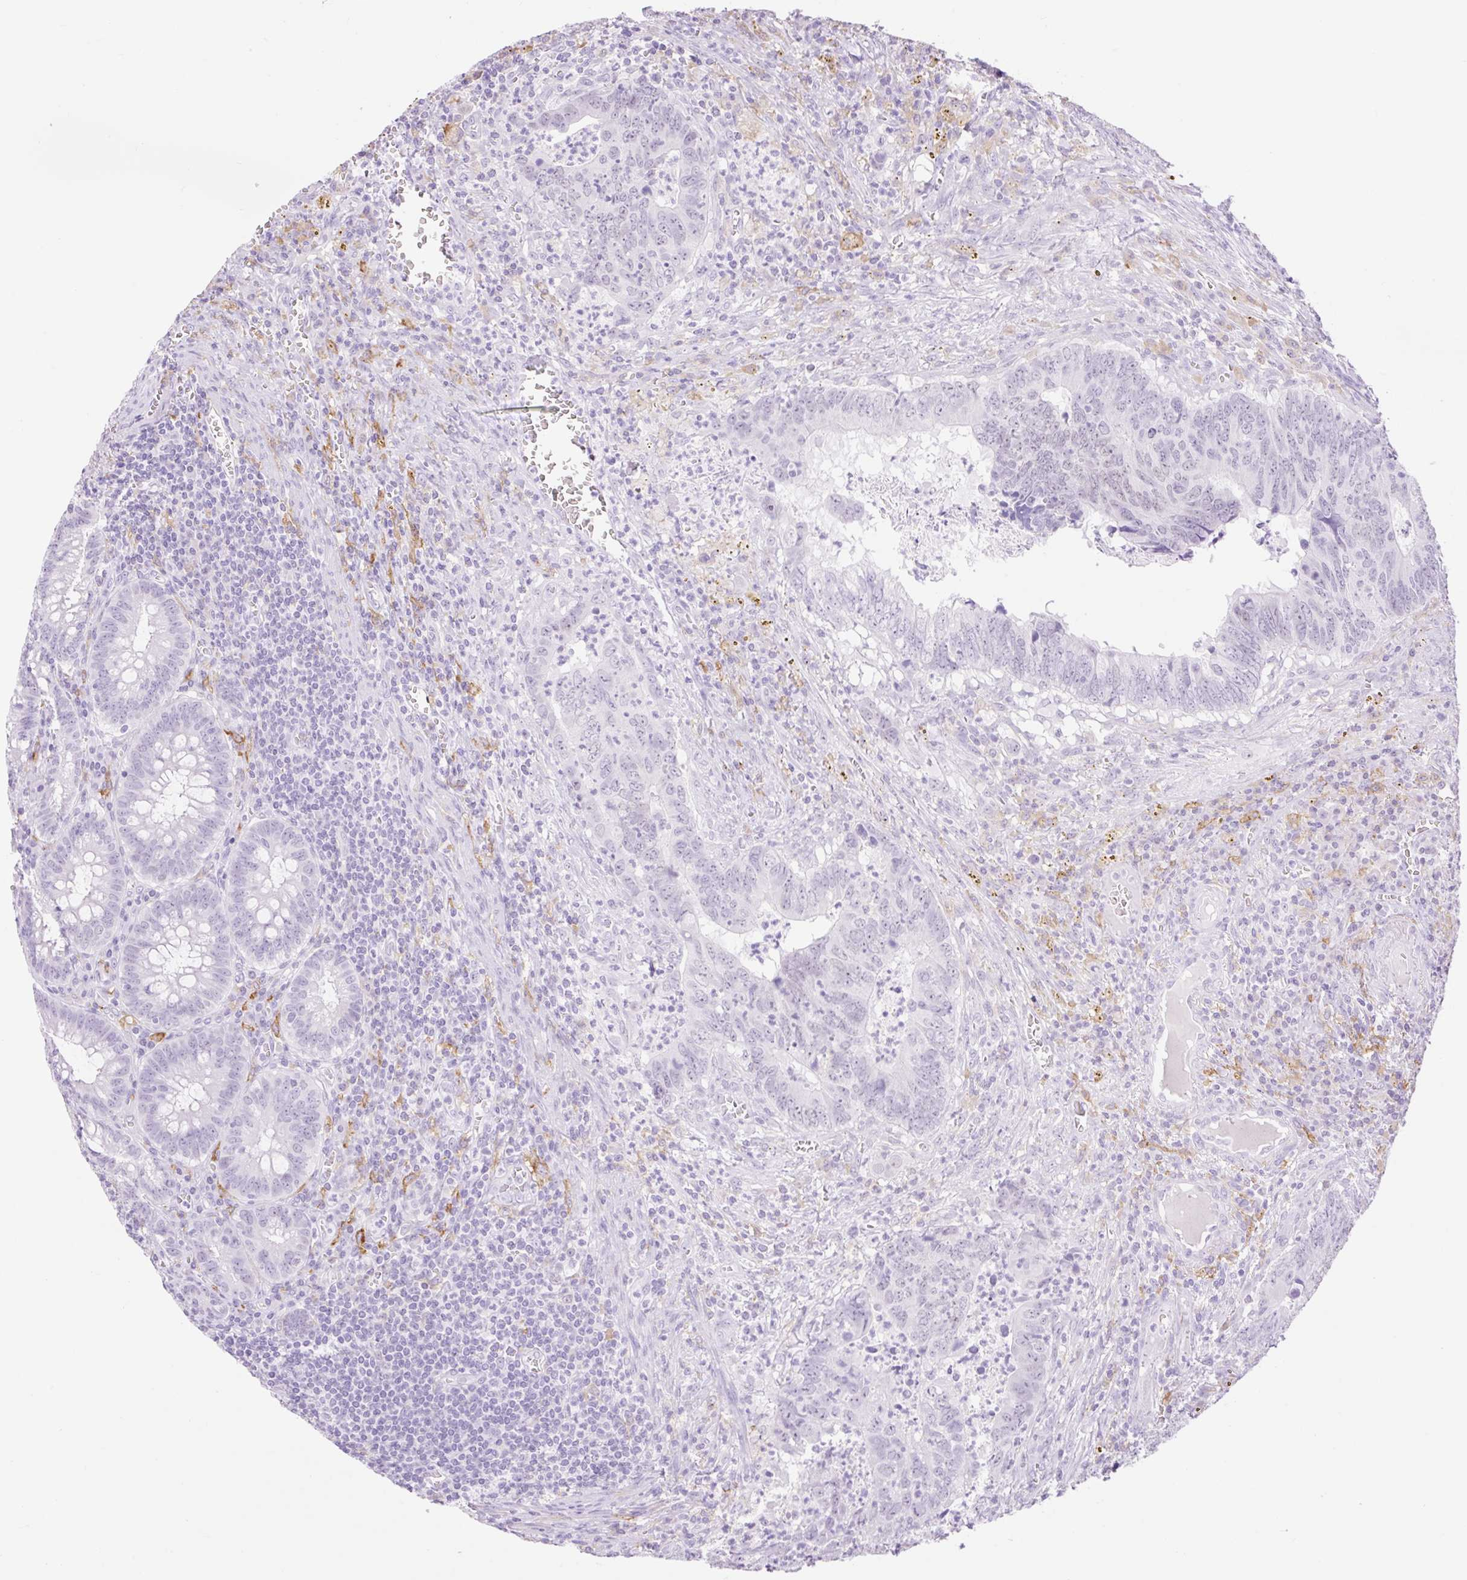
{"staining": {"intensity": "negative", "quantity": "none", "location": "none"}, "tissue": "colorectal cancer", "cell_type": "Tumor cells", "image_type": "cancer", "snomed": [{"axis": "morphology", "description": "Adenocarcinoma, NOS"}, {"axis": "topography", "description": "Colon"}], "caption": "IHC micrograph of colorectal cancer stained for a protein (brown), which demonstrates no positivity in tumor cells.", "gene": "SIGLEC1", "patient": {"sex": "male", "age": 86}}